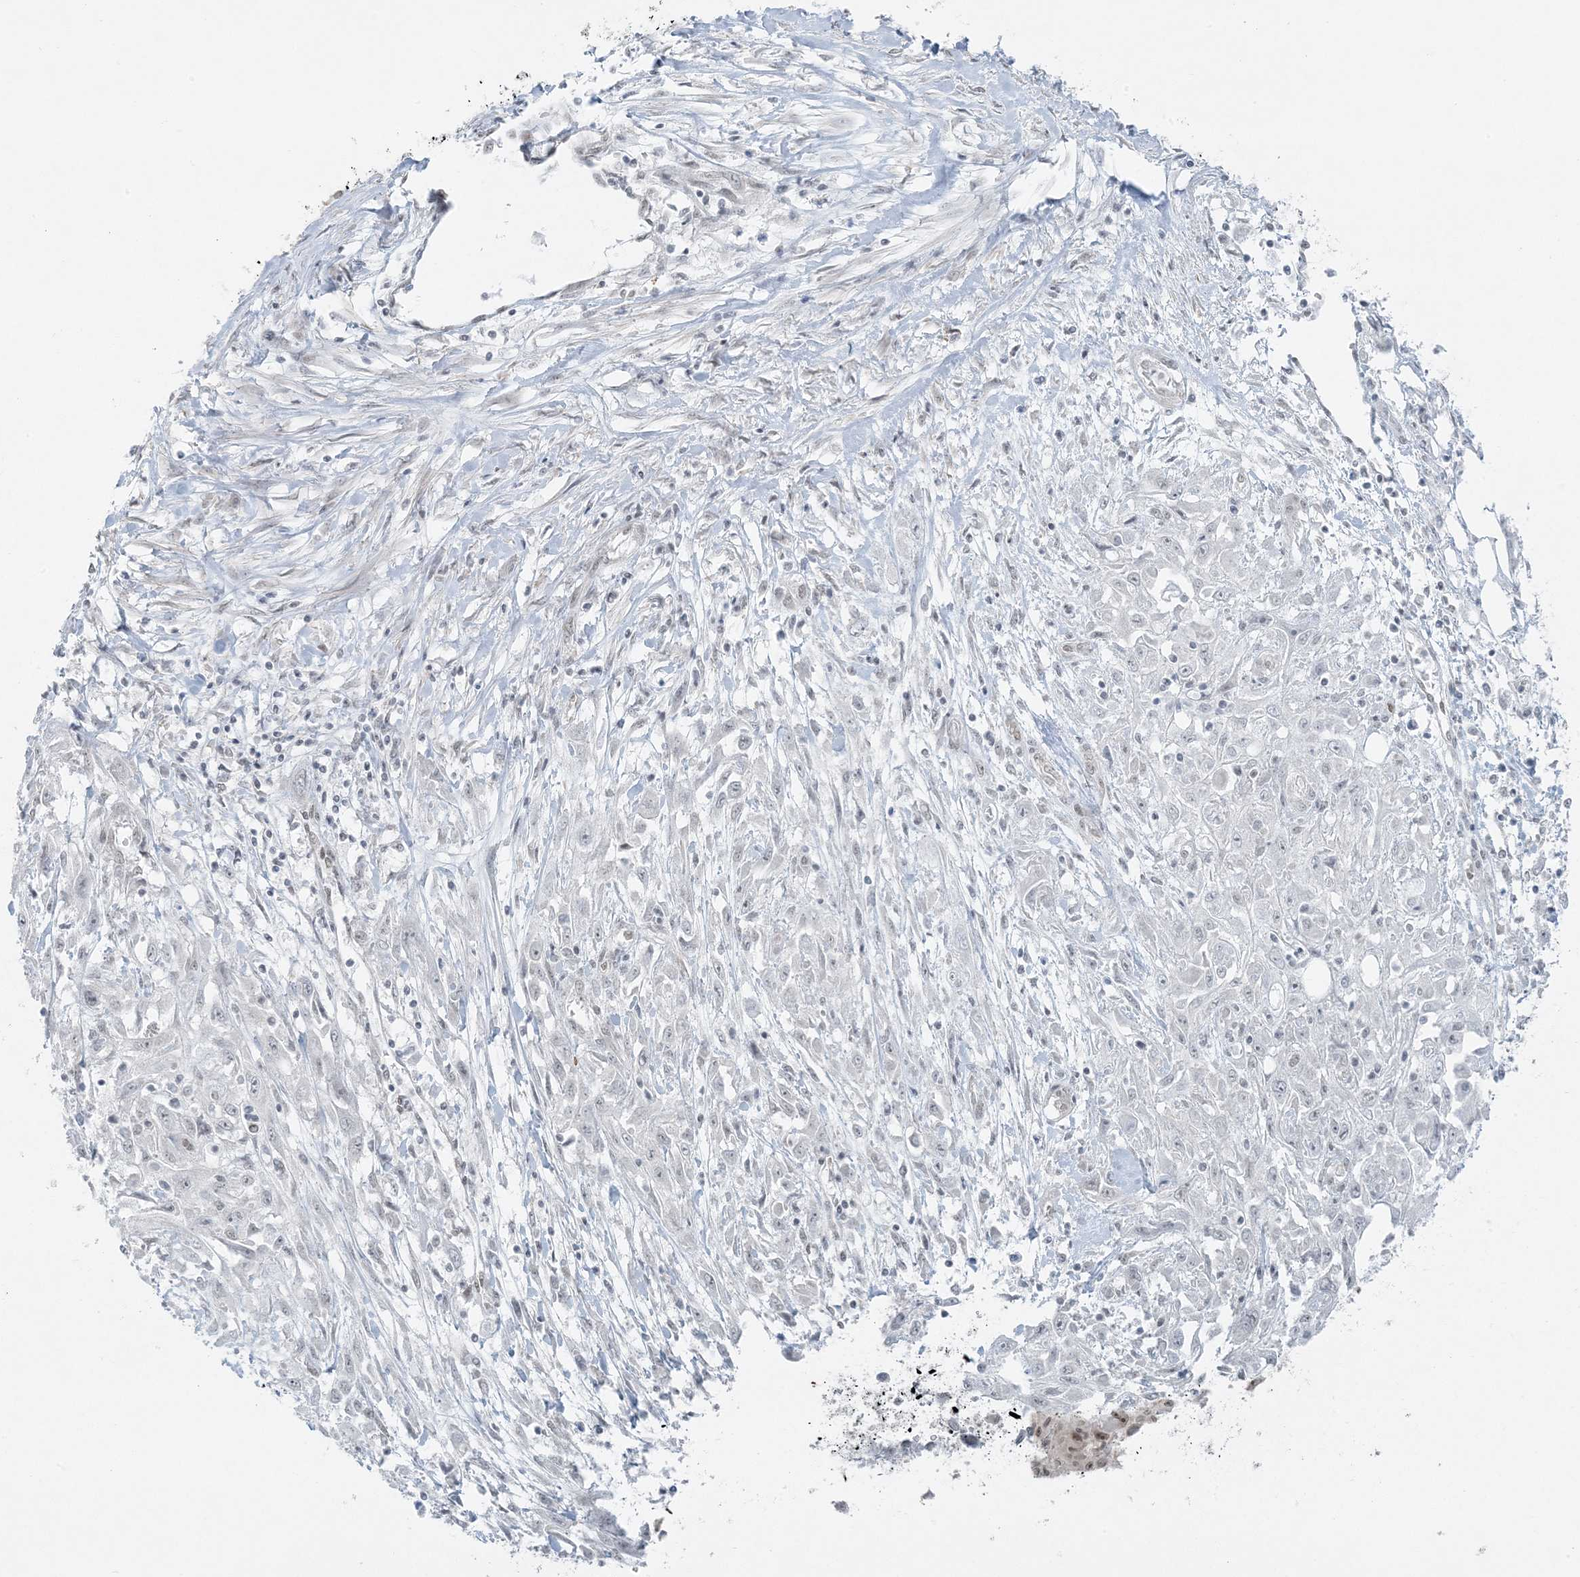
{"staining": {"intensity": "negative", "quantity": "none", "location": "none"}, "tissue": "skin cancer", "cell_type": "Tumor cells", "image_type": "cancer", "snomed": [{"axis": "morphology", "description": "Squamous cell carcinoma, NOS"}, {"axis": "morphology", "description": "Squamous cell carcinoma, metastatic, NOS"}, {"axis": "topography", "description": "Skin"}, {"axis": "topography", "description": "Lymph node"}], "caption": "Skin cancer (squamous cell carcinoma) was stained to show a protein in brown. There is no significant staining in tumor cells. Brightfield microscopy of immunohistochemistry (IHC) stained with DAB (brown) and hematoxylin (blue), captured at high magnification.", "gene": "ZNF787", "patient": {"sex": "male", "age": 75}}